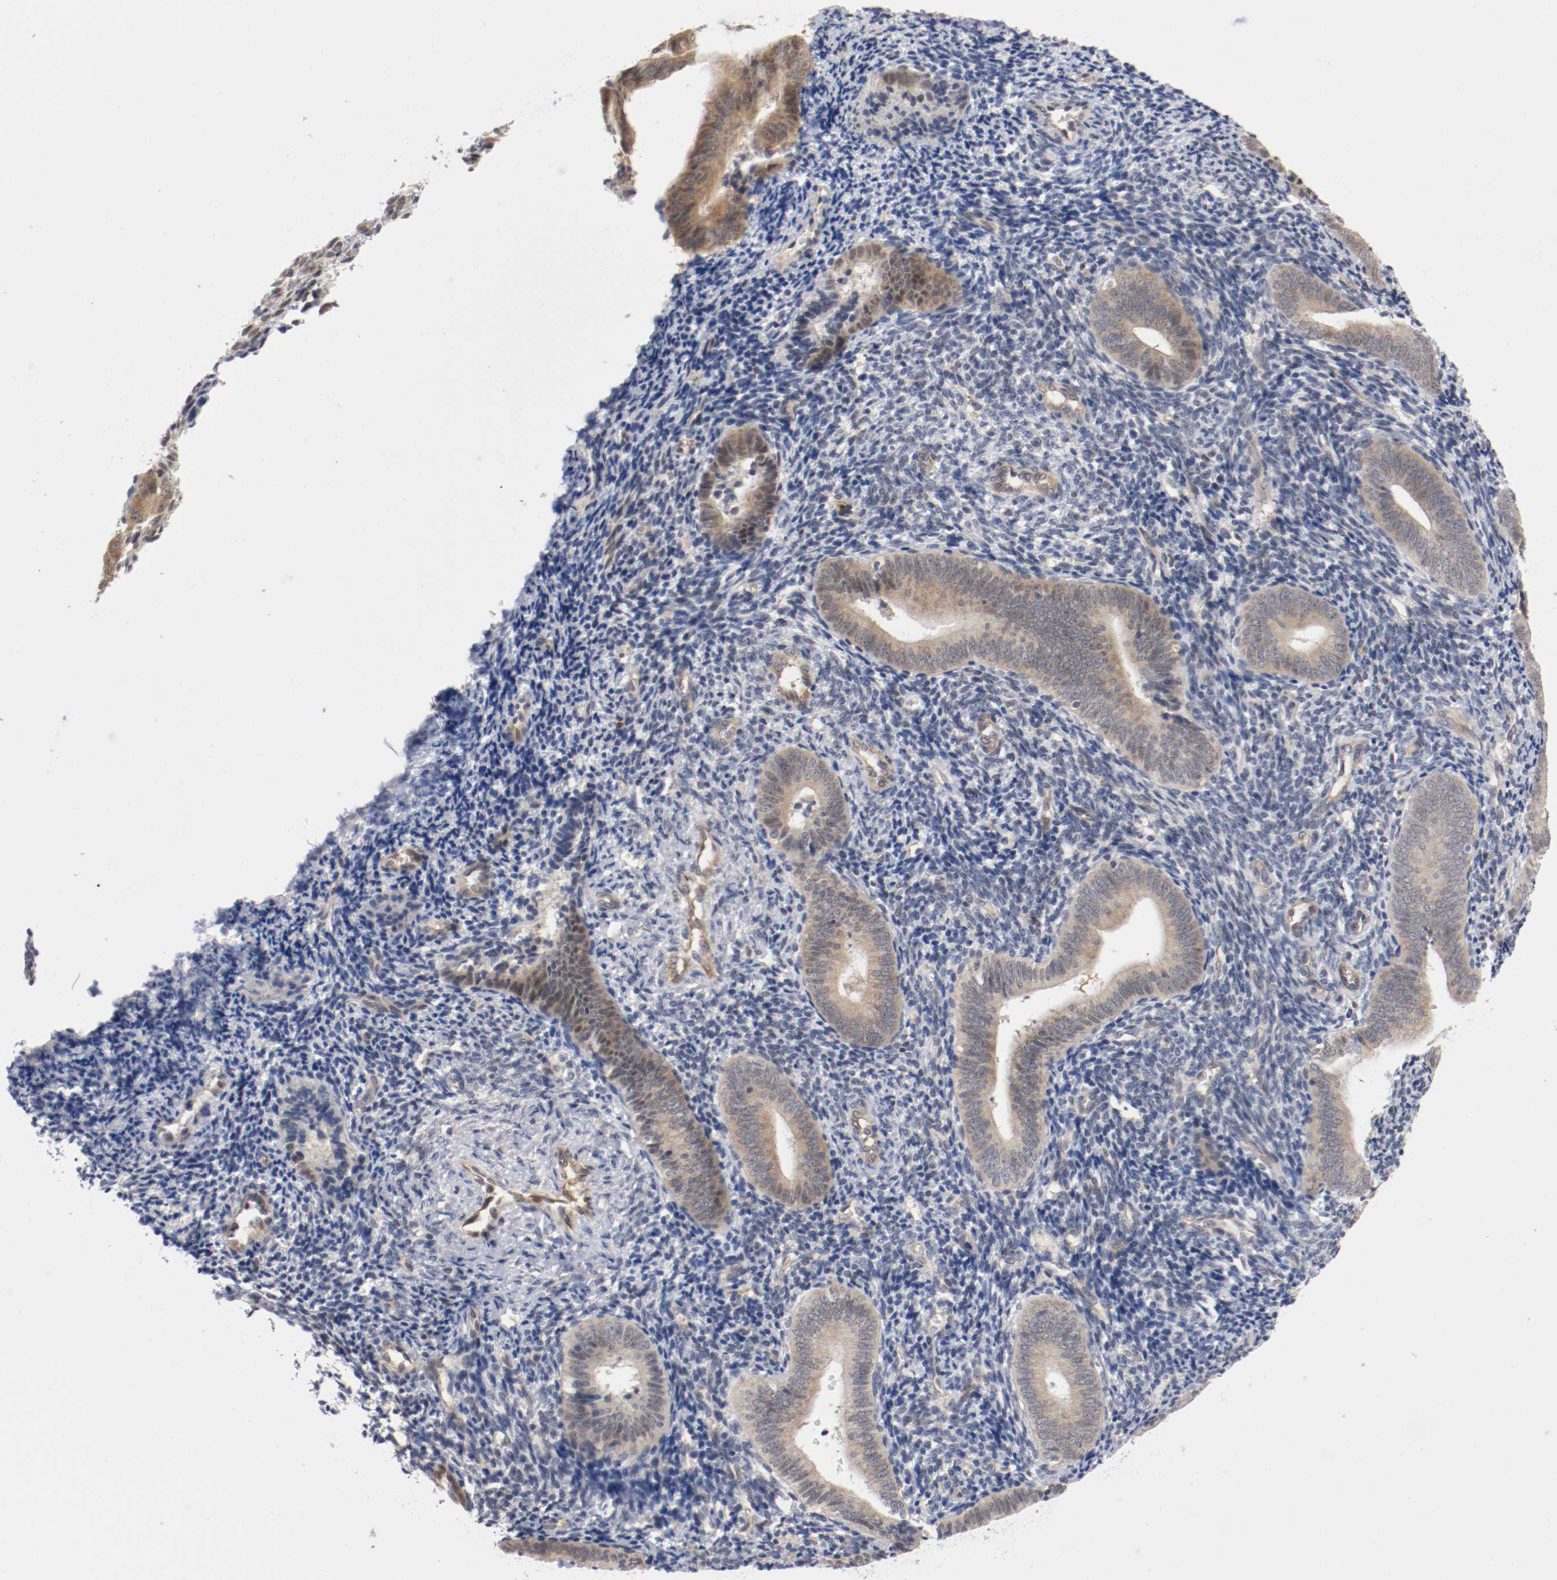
{"staining": {"intensity": "weak", "quantity": "<25%", "location": "cytoplasmic/membranous"}, "tissue": "endometrium", "cell_type": "Cells in endometrial stroma", "image_type": "normal", "snomed": [{"axis": "morphology", "description": "Normal tissue, NOS"}, {"axis": "topography", "description": "Uterus"}, {"axis": "topography", "description": "Endometrium"}], "caption": "The immunohistochemistry (IHC) photomicrograph has no significant positivity in cells in endometrial stroma of endometrium.", "gene": "RBM23", "patient": {"sex": "female", "age": 33}}